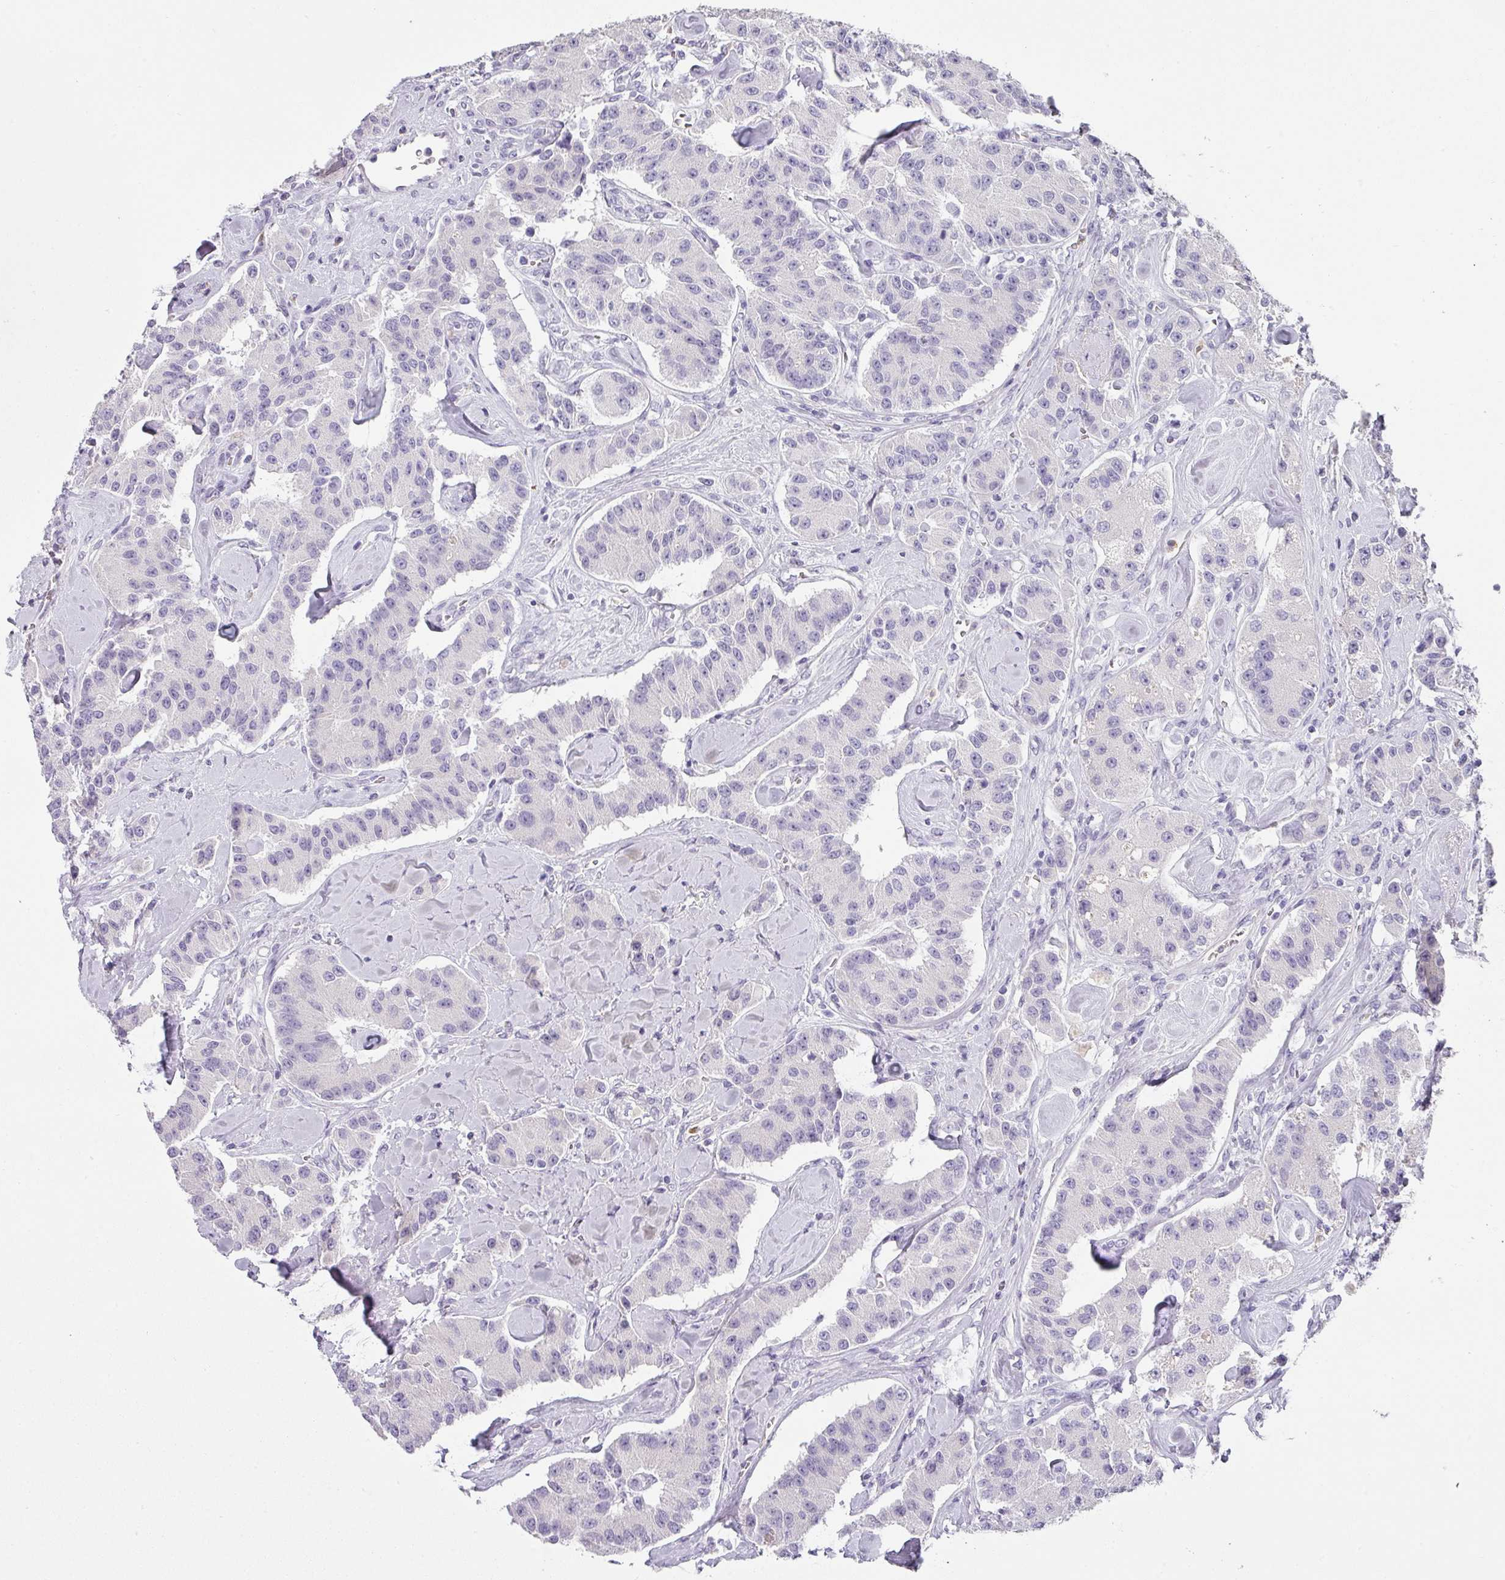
{"staining": {"intensity": "negative", "quantity": "none", "location": "none"}, "tissue": "carcinoid", "cell_type": "Tumor cells", "image_type": "cancer", "snomed": [{"axis": "morphology", "description": "Carcinoid, malignant, NOS"}, {"axis": "topography", "description": "Pancreas"}], "caption": "This is an IHC photomicrograph of human carcinoid. There is no positivity in tumor cells.", "gene": "BTLA", "patient": {"sex": "male", "age": 41}}